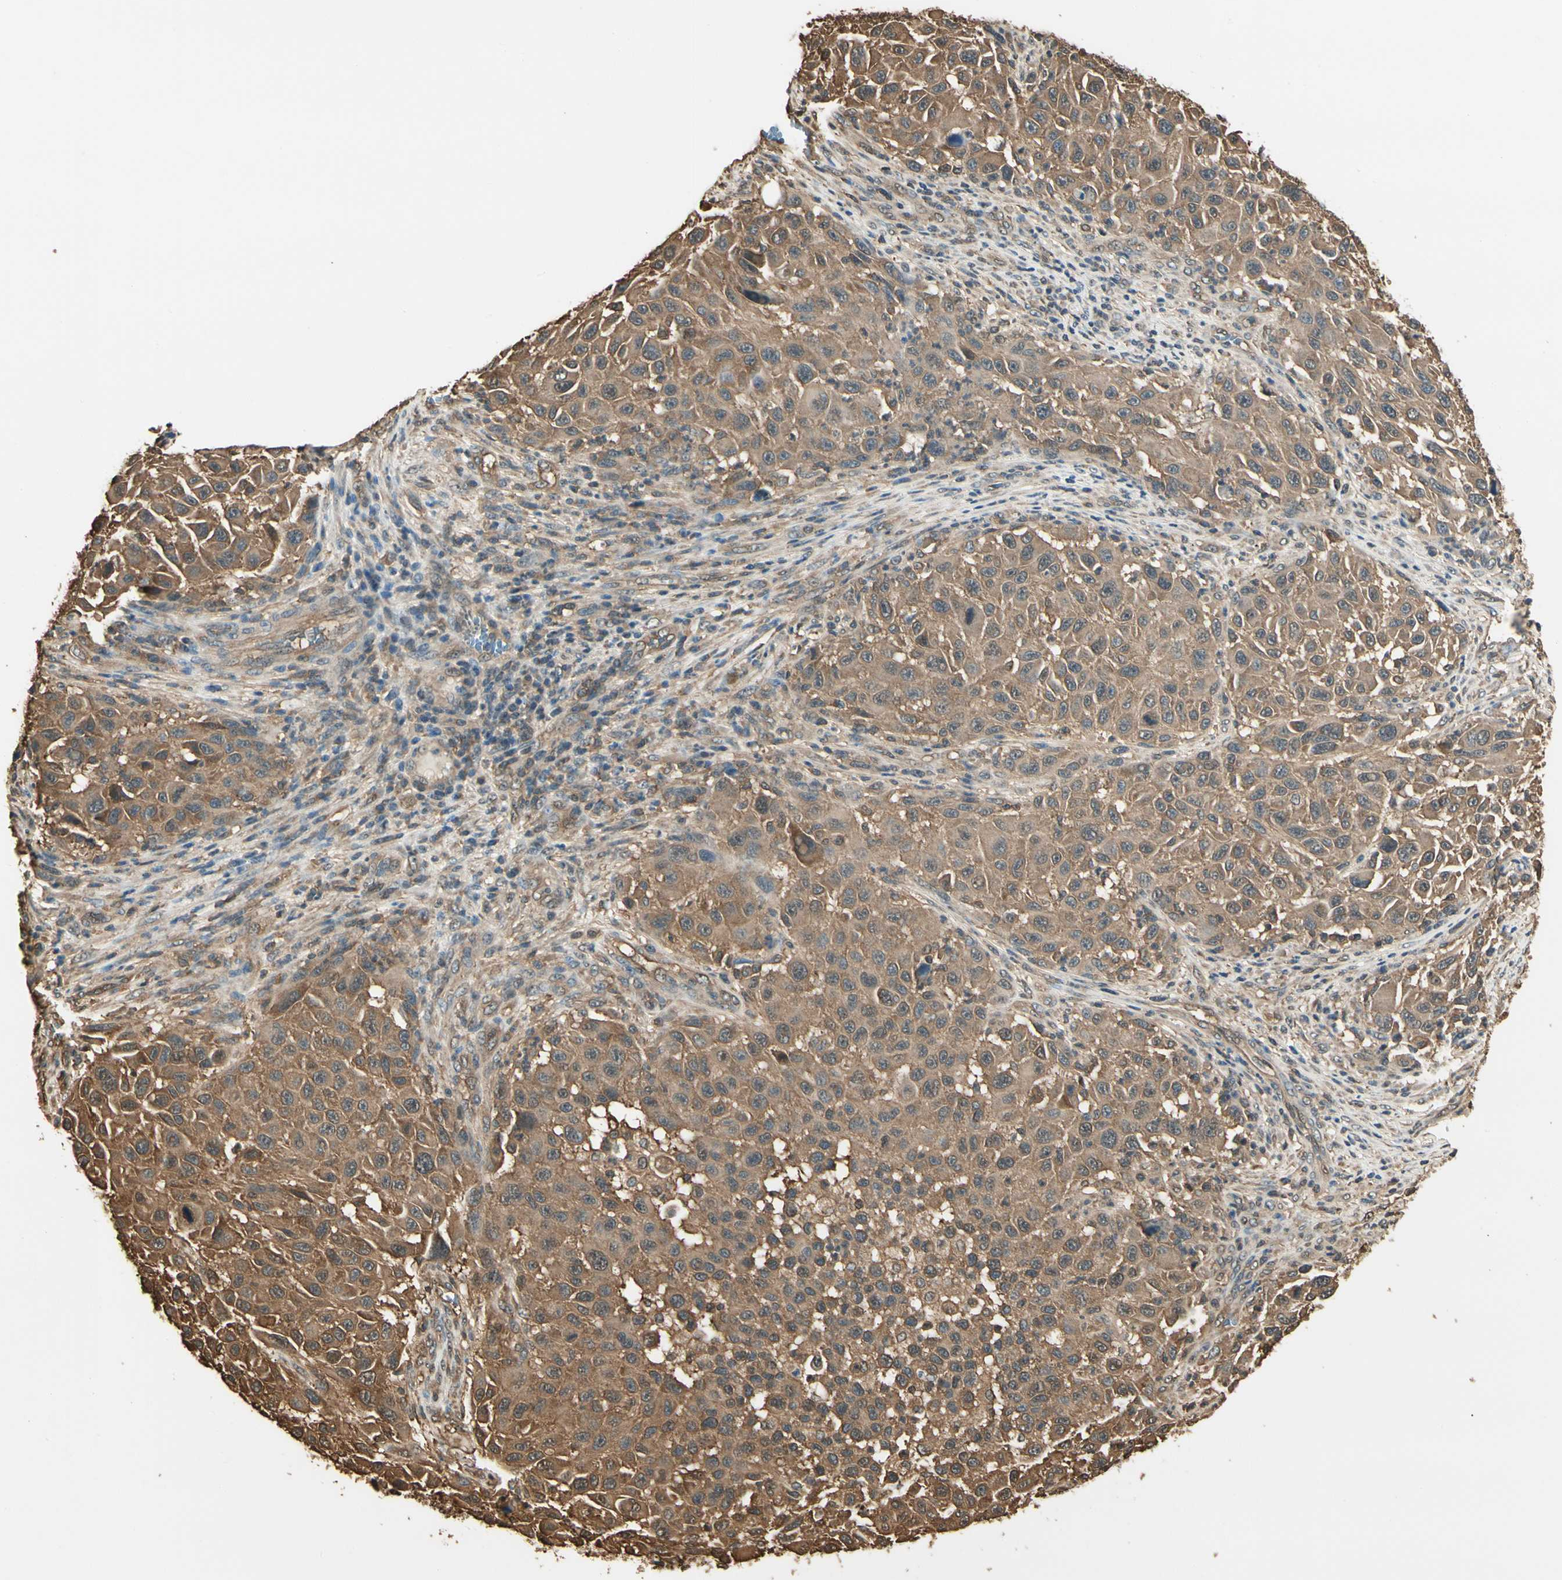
{"staining": {"intensity": "moderate", "quantity": ">75%", "location": "cytoplasmic/membranous"}, "tissue": "melanoma", "cell_type": "Tumor cells", "image_type": "cancer", "snomed": [{"axis": "morphology", "description": "Malignant melanoma, Metastatic site"}, {"axis": "topography", "description": "Lymph node"}], "caption": "Immunohistochemical staining of human malignant melanoma (metastatic site) demonstrates moderate cytoplasmic/membranous protein staining in about >75% of tumor cells.", "gene": "YWHAE", "patient": {"sex": "male", "age": 61}}